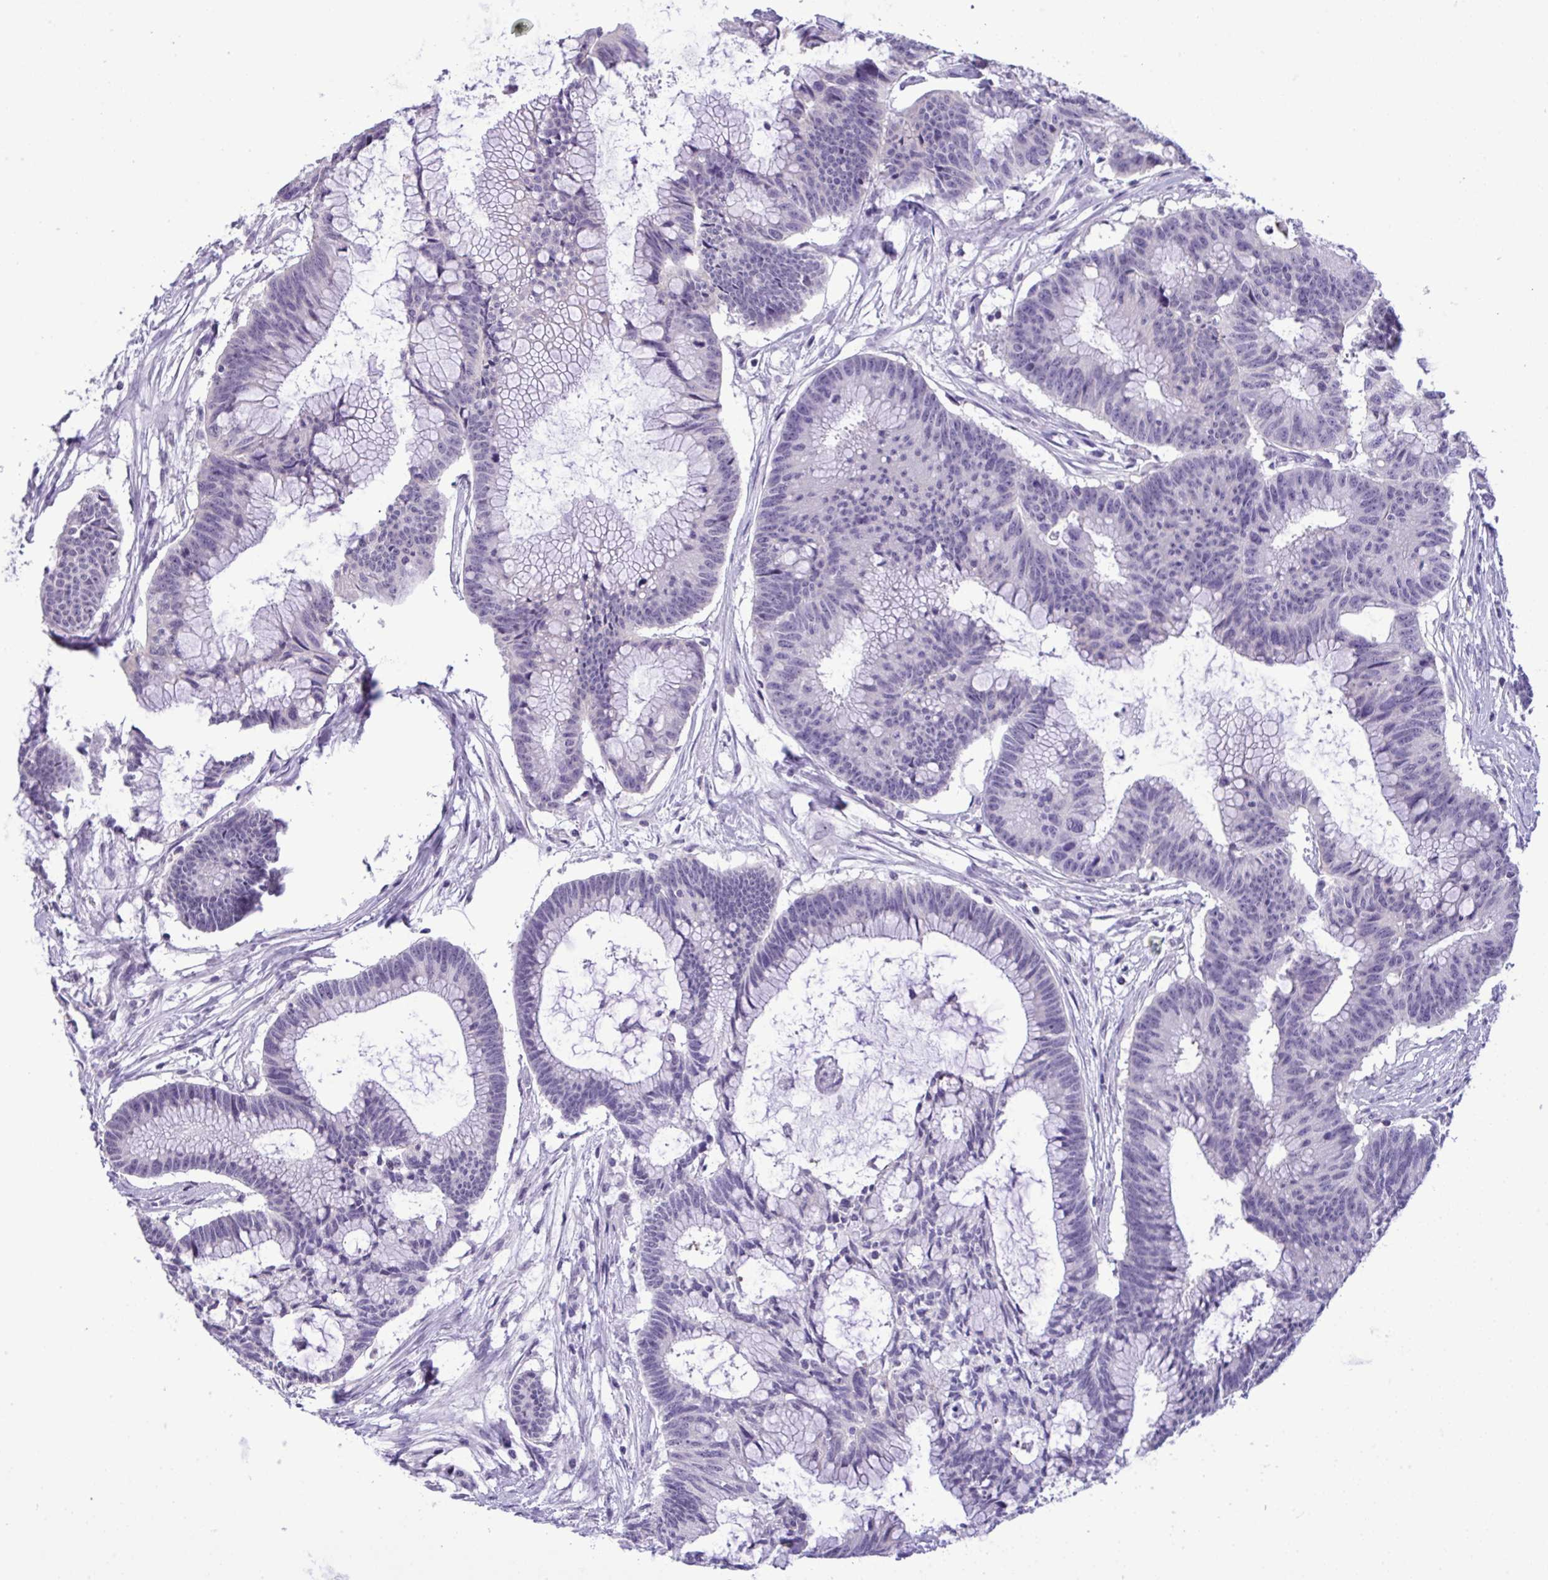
{"staining": {"intensity": "negative", "quantity": "none", "location": "none"}, "tissue": "colorectal cancer", "cell_type": "Tumor cells", "image_type": "cancer", "snomed": [{"axis": "morphology", "description": "Adenocarcinoma, NOS"}, {"axis": "topography", "description": "Colon"}], "caption": "This is a image of immunohistochemistry staining of colorectal cancer (adenocarcinoma), which shows no positivity in tumor cells. The staining was performed using DAB (3,3'-diaminobenzidine) to visualize the protein expression in brown, while the nuclei were stained in blue with hematoxylin (Magnification: 20x).", "gene": "YBX2", "patient": {"sex": "female", "age": 78}}